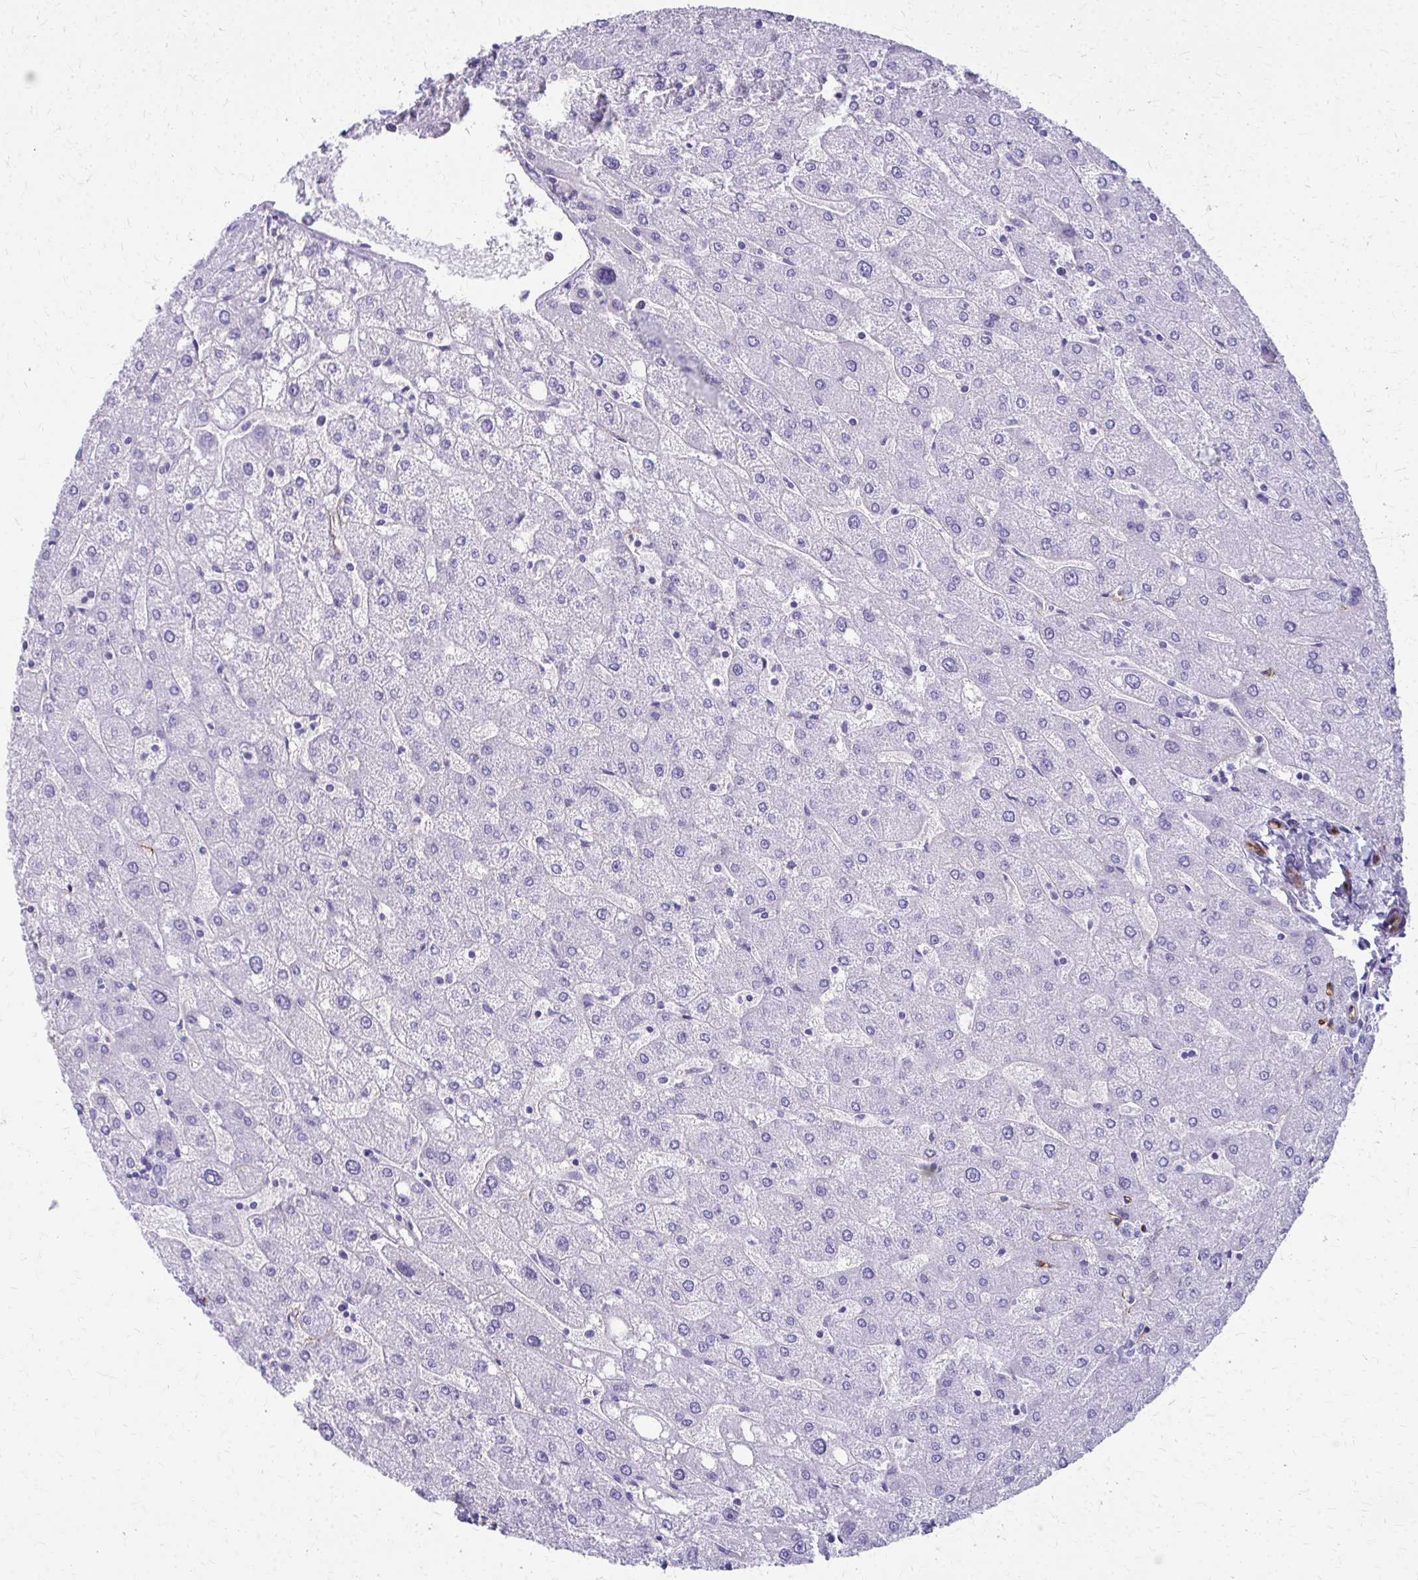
{"staining": {"intensity": "negative", "quantity": "none", "location": "none"}, "tissue": "liver", "cell_type": "Cholangiocytes", "image_type": "normal", "snomed": [{"axis": "morphology", "description": "Normal tissue, NOS"}, {"axis": "topography", "description": "Liver"}], "caption": "High power microscopy micrograph of an immunohistochemistry (IHC) photomicrograph of benign liver, revealing no significant positivity in cholangiocytes.", "gene": "TPSG1", "patient": {"sex": "male", "age": 67}}